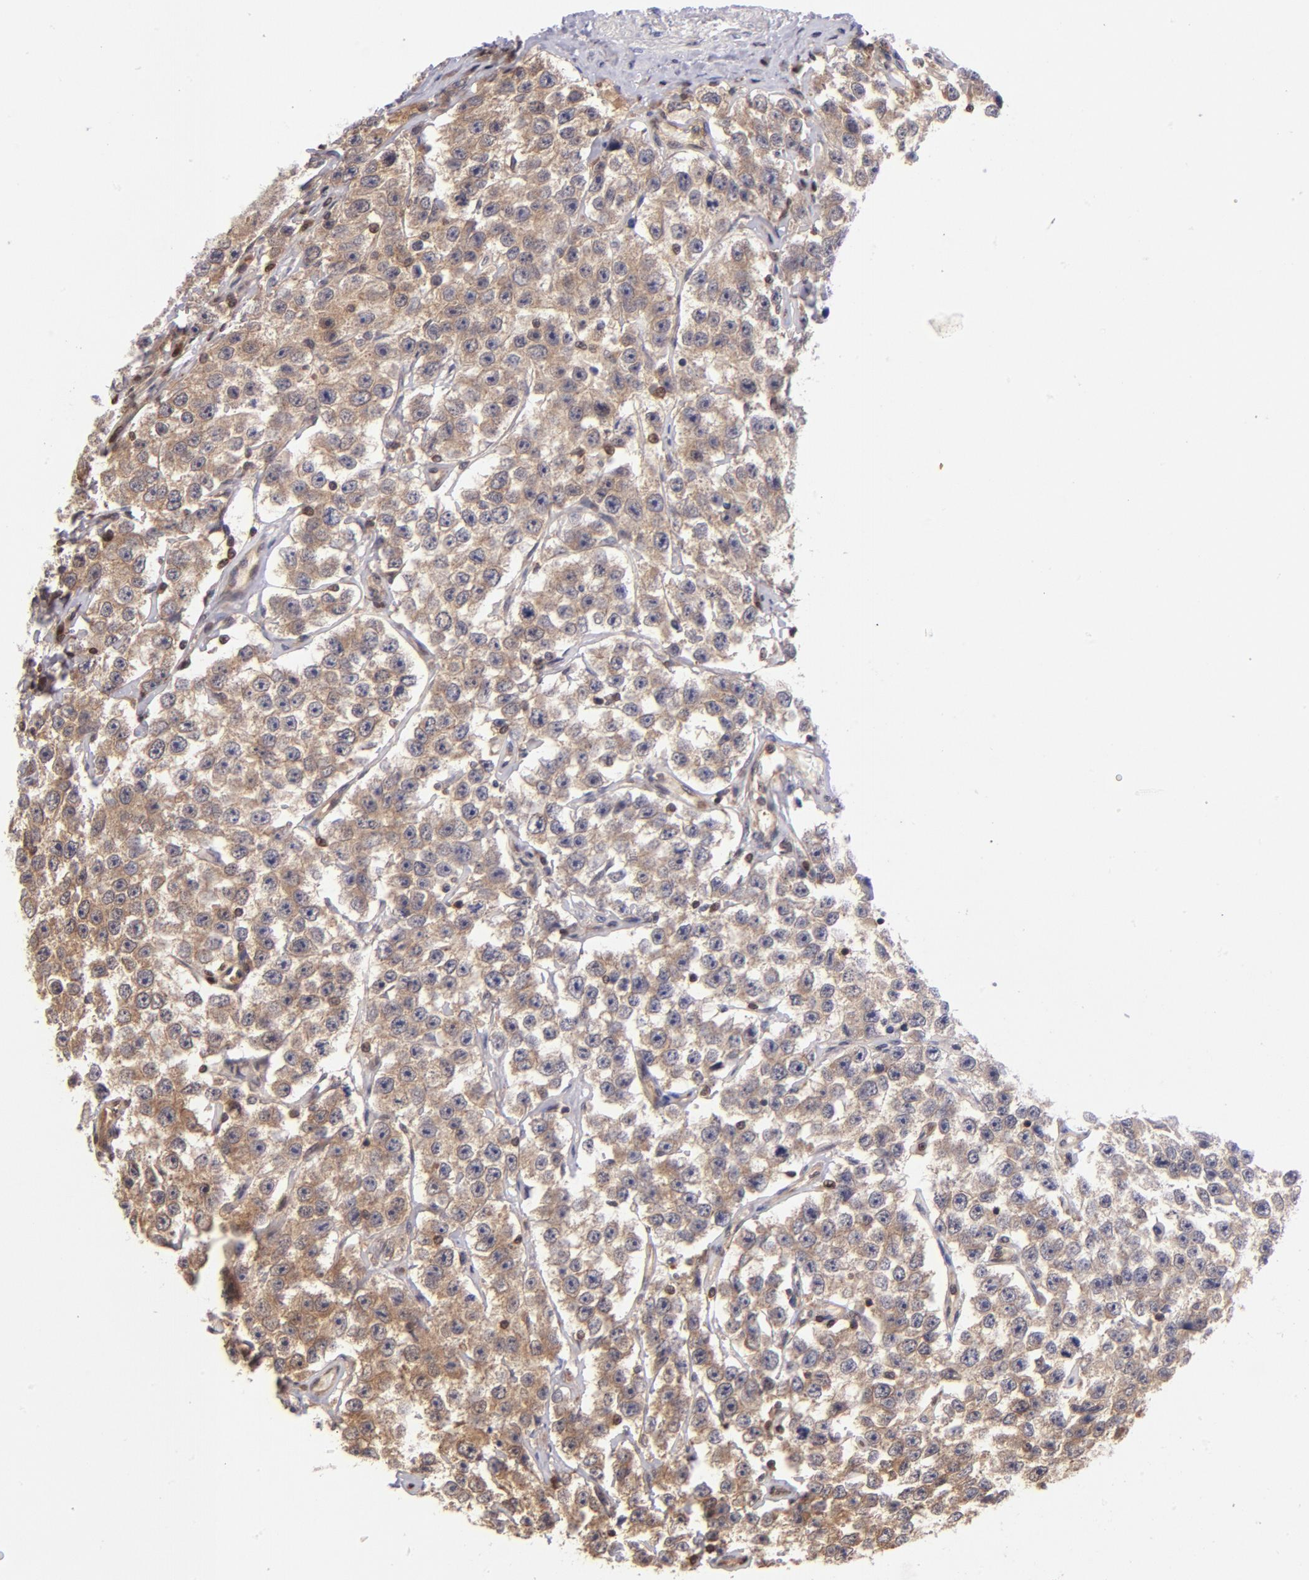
{"staining": {"intensity": "weak", "quantity": ">75%", "location": "cytoplasmic/membranous,nuclear"}, "tissue": "testis cancer", "cell_type": "Tumor cells", "image_type": "cancer", "snomed": [{"axis": "morphology", "description": "Seminoma, NOS"}, {"axis": "topography", "description": "Testis"}], "caption": "Immunohistochemical staining of testis seminoma exhibits low levels of weak cytoplasmic/membranous and nuclear protein positivity in about >75% of tumor cells.", "gene": "YWHAB", "patient": {"sex": "male", "age": 52}}